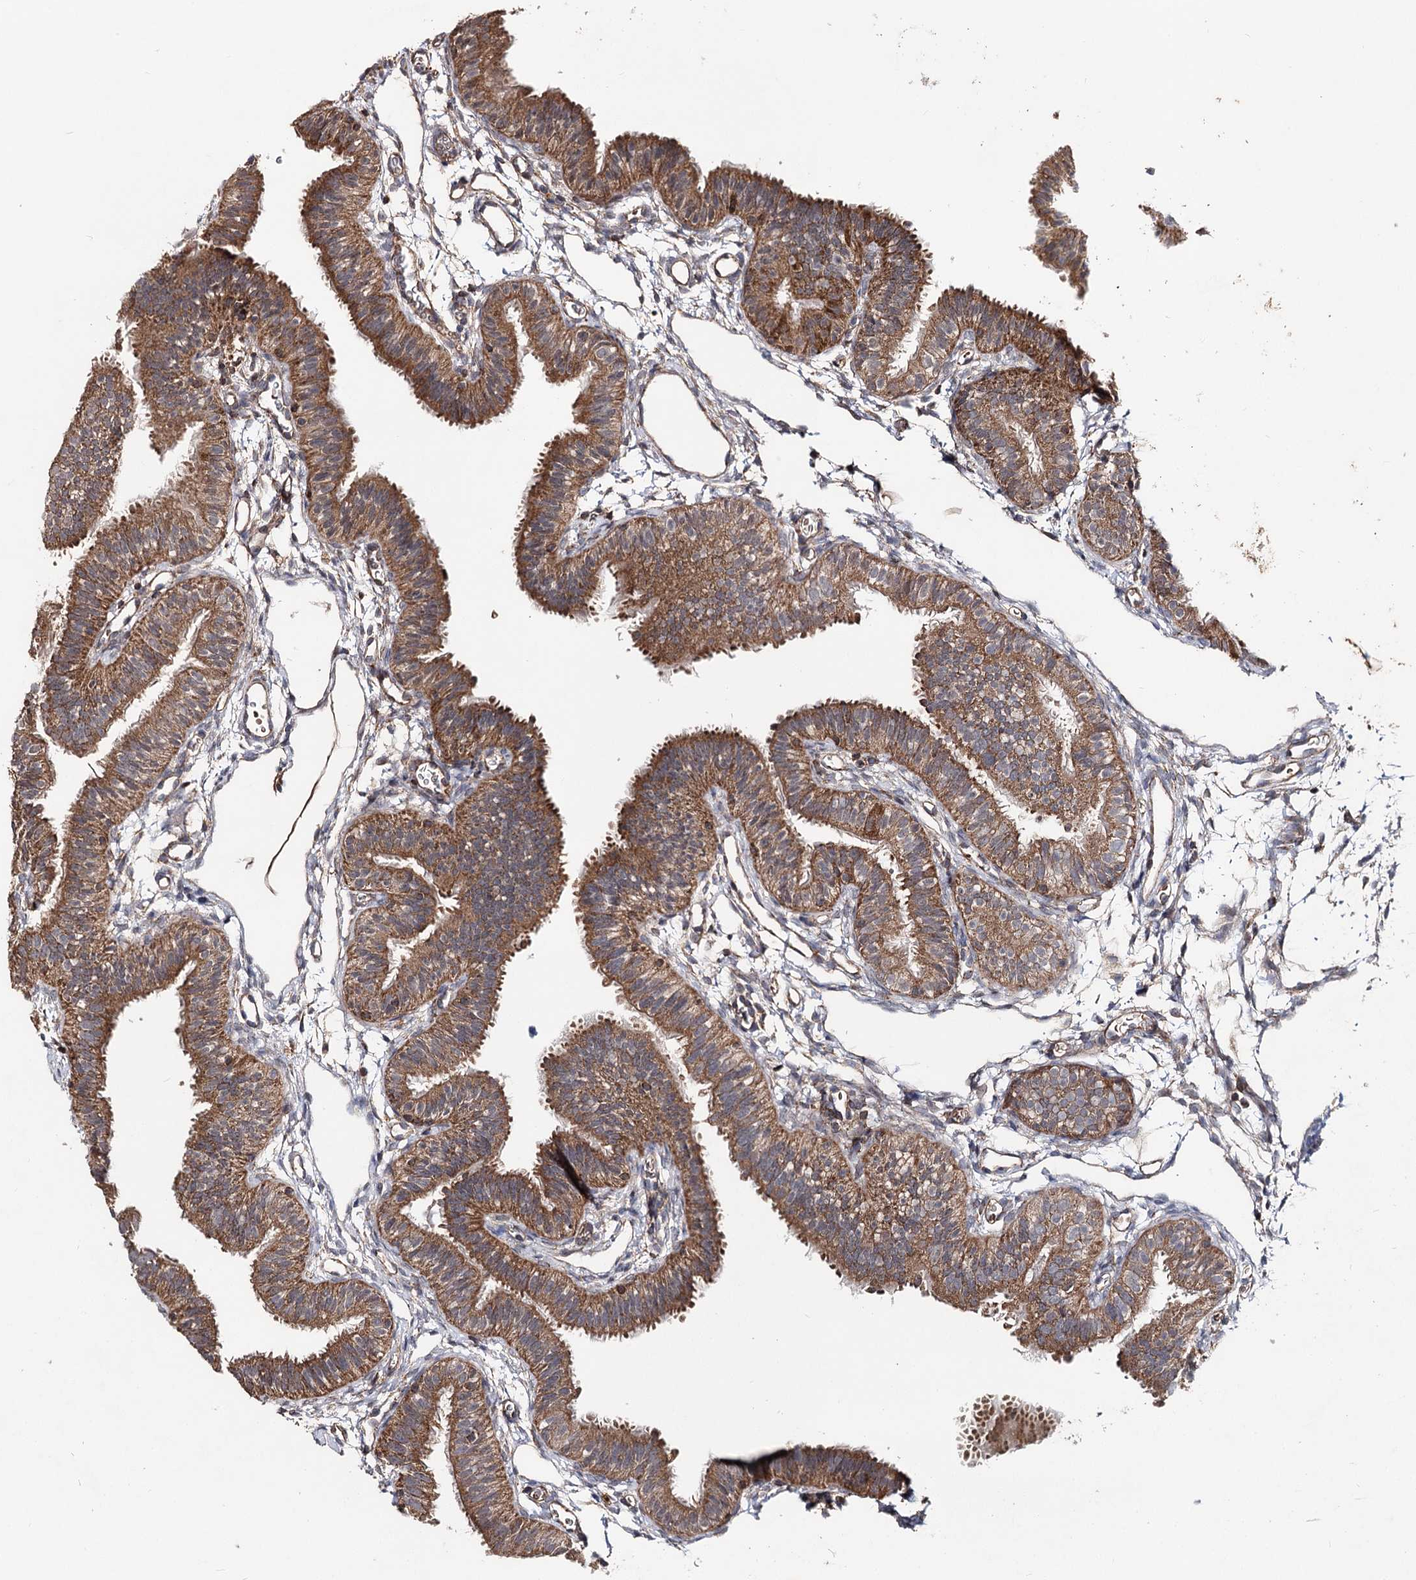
{"staining": {"intensity": "moderate", "quantity": ">75%", "location": "cytoplasmic/membranous"}, "tissue": "fallopian tube", "cell_type": "Glandular cells", "image_type": "normal", "snomed": [{"axis": "morphology", "description": "Normal tissue, NOS"}, {"axis": "topography", "description": "Fallopian tube"}], "caption": "Immunohistochemistry (IHC) staining of normal fallopian tube, which demonstrates medium levels of moderate cytoplasmic/membranous positivity in approximately >75% of glandular cells indicating moderate cytoplasmic/membranous protein positivity. The staining was performed using DAB (3,3'-diaminobenzidine) (brown) for protein detection and nuclei were counterstained in hematoxylin (blue).", "gene": "MINDY3", "patient": {"sex": "female", "age": 35}}